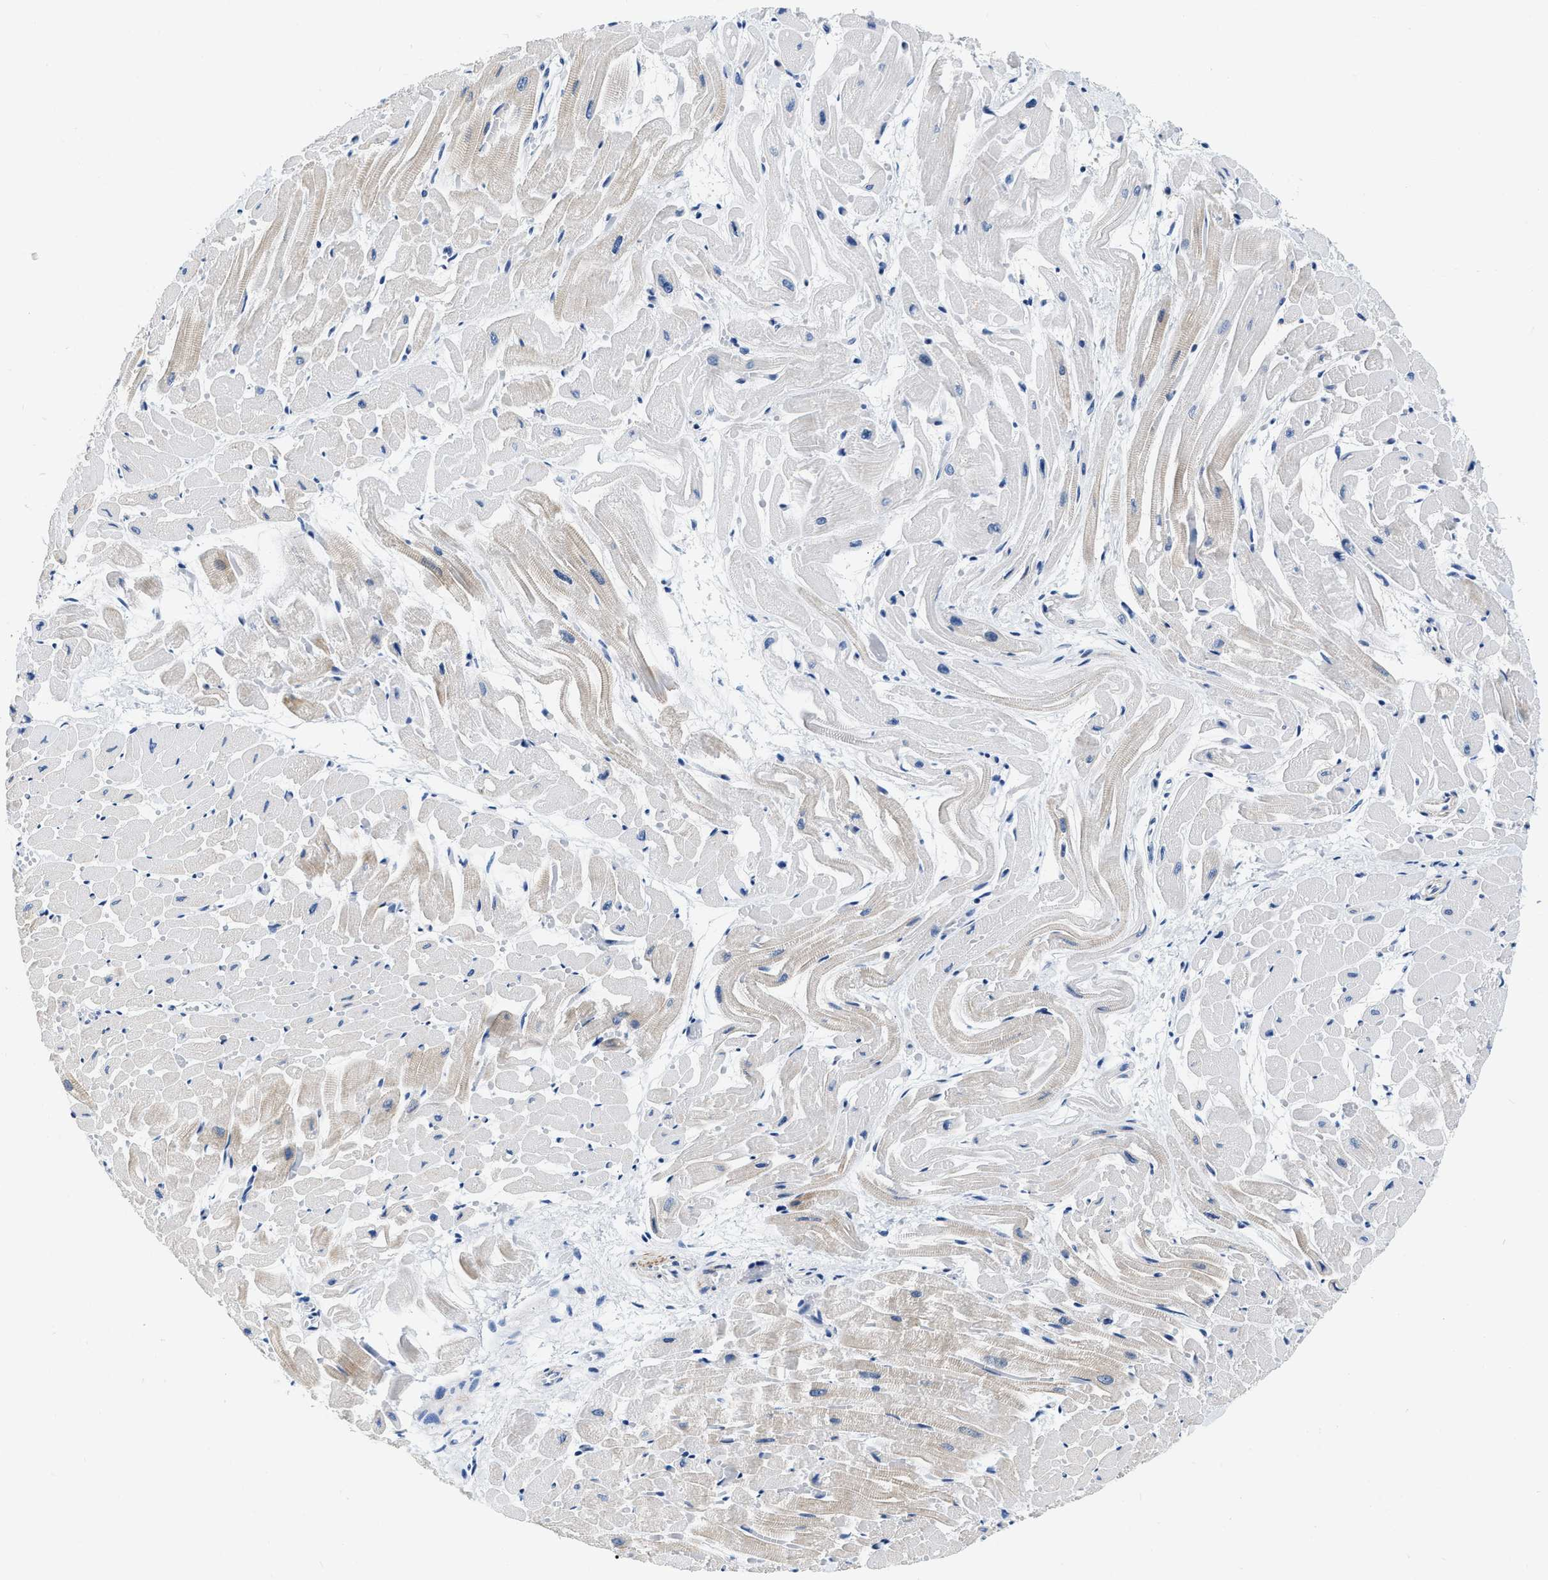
{"staining": {"intensity": "weak", "quantity": "<25%", "location": "cytoplasmic/membranous"}, "tissue": "heart muscle", "cell_type": "Cardiomyocytes", "image_type": "normal", "snomed": [{"axis": "morphology", "description": "Normal tissue, NOS"}, {"axis": "topography", "description": "Heart"}], "caption": "The micrograph displays no staining of cardiomyocytes in benign heart muscle. The staining was performed using DAB (3,3'-diaminobenzidine) to visualize the protein expression in brown, while the nuclei were stained in blue with hematoxylin (Magnification: 20x).", "gene": "EIF2AK2", "patient": {"sex": "male", "age": 45}}